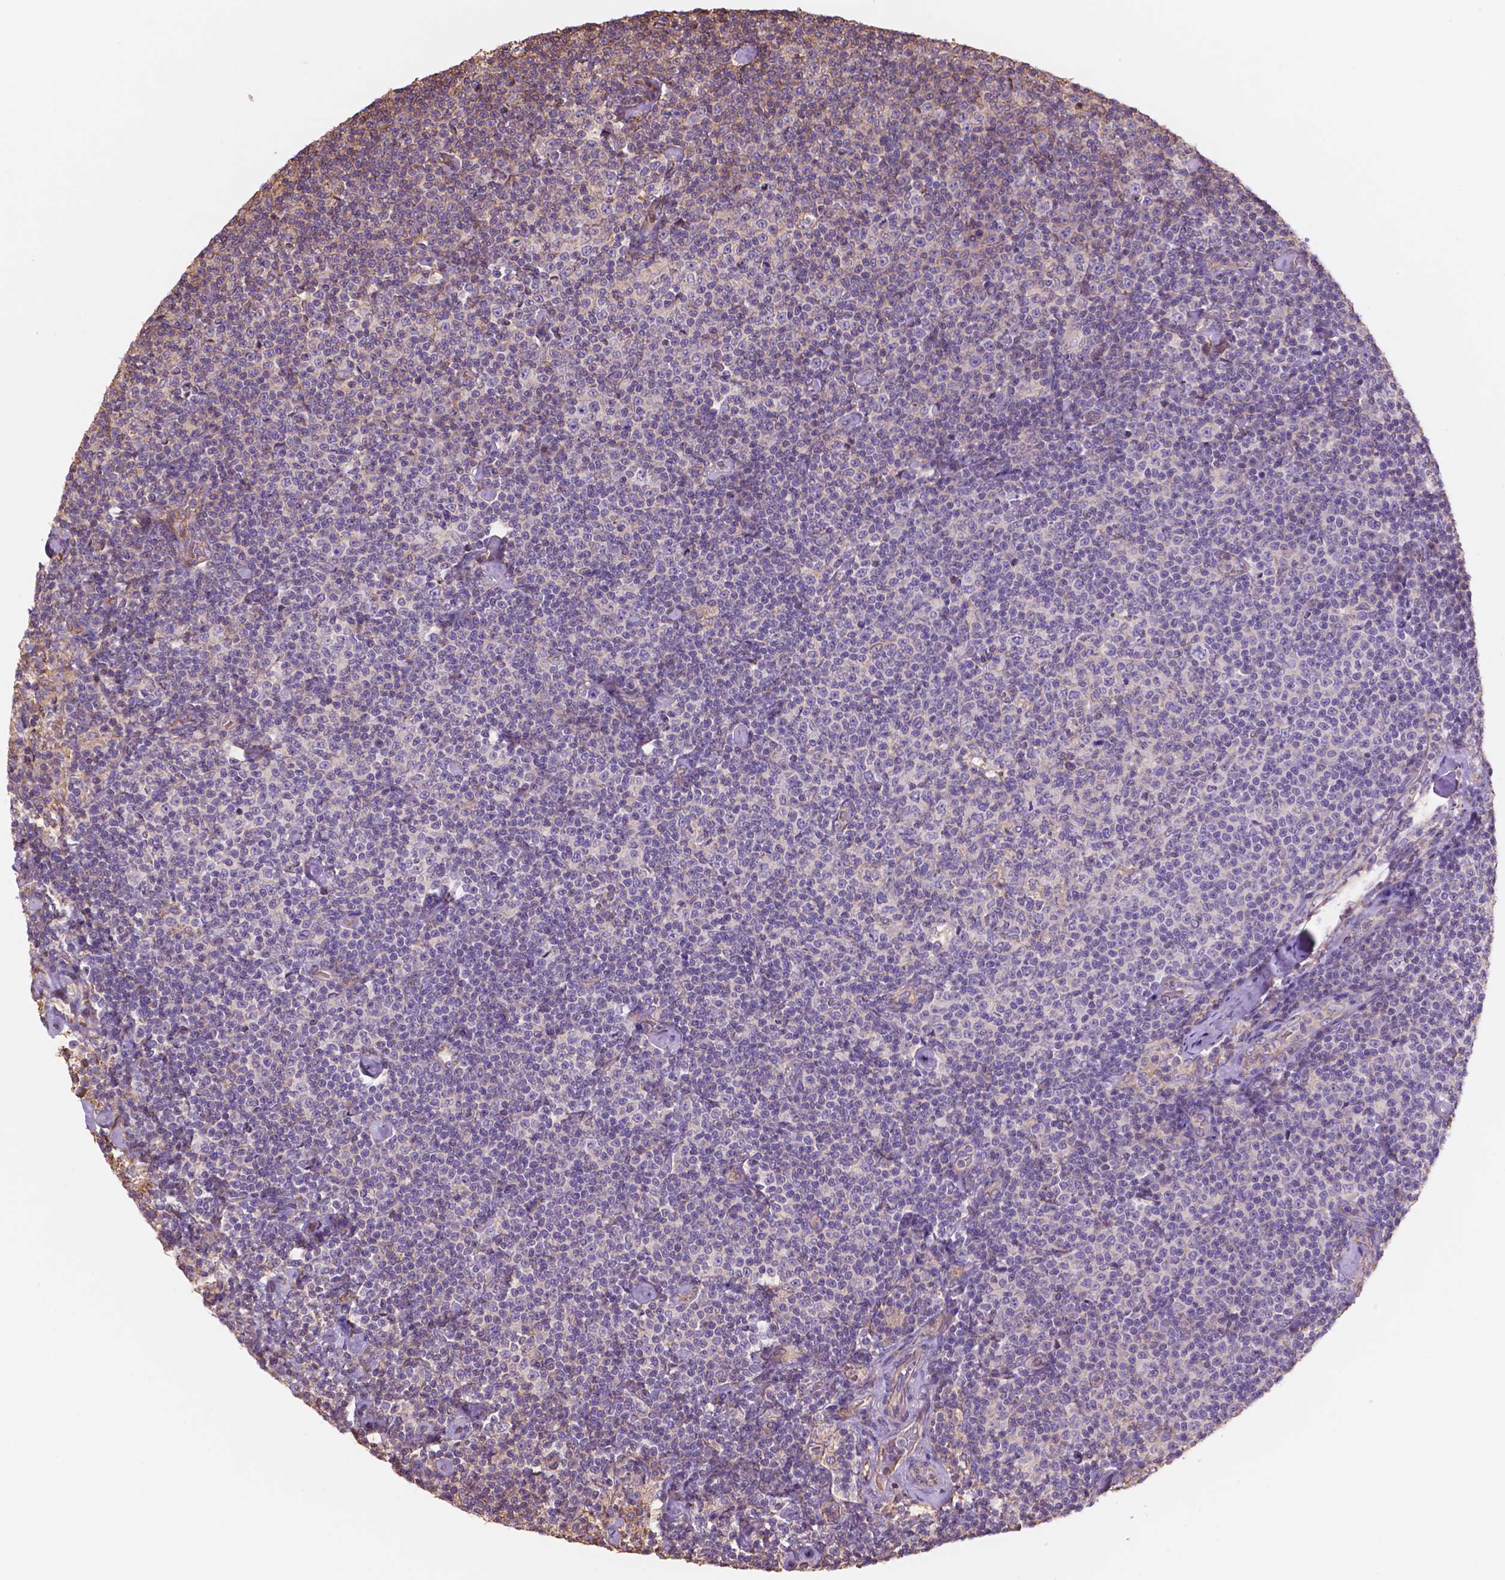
{"staining": {"intensity": "negative", "quantity": "none", "location": "none"}, "tissue": "lymphoma", "cell_type": "Tumor cells", "image_type": "cancer", "snomed": [{"axis": "morphology", "description": "Malignant lymphoma, non-Hodgkin's type, Low grade"}, {"axis": "topography", "description": "Lymph node"}], "caption": "This is an immunohistochemistry (IHC) image of human lymphoma. There is no staining in tumor cells.", "gene": "NIPA2", "patient": {"sex": "male", "age": 81}}